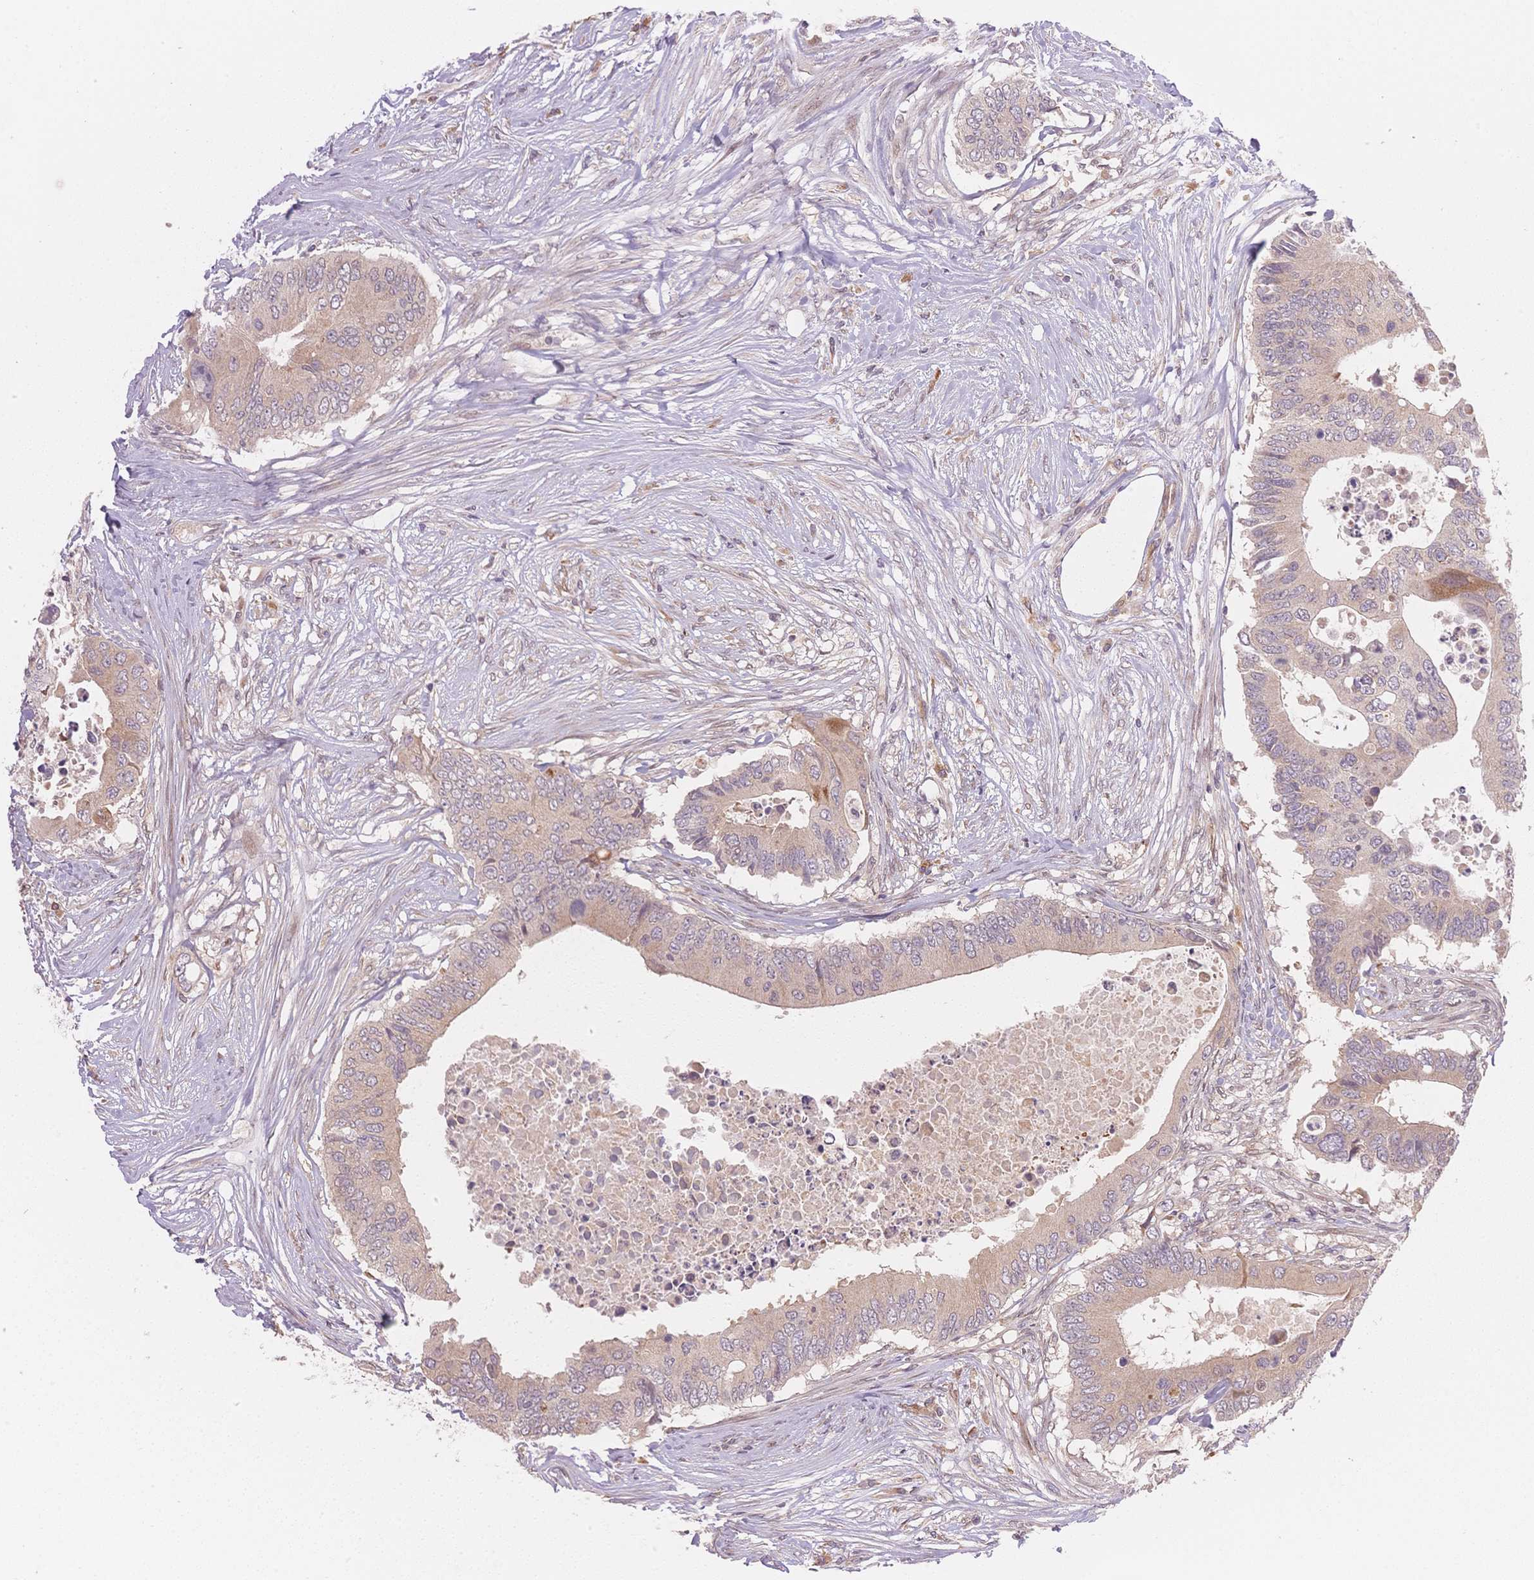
{"staining": {"intensity": "weak", "quantity": "<25%", "location": "cytoplasmic/membranous"}, "tissue": "colorectal cancer", "cell_type": "Tumor cells", "image_type": "cancer", "snomed": [{"axis": "morphology", "description": "Adenocarcinoma, NOS"}, {"axis": "topography", "description": "Colon"}], "caption": "A histopathology image of colorectal adenocarcinoma stained for a protein demonstrates no brown staining in tumor cells.", "gene": "STK39", "patient": {"sex": "male", "age": 71}}